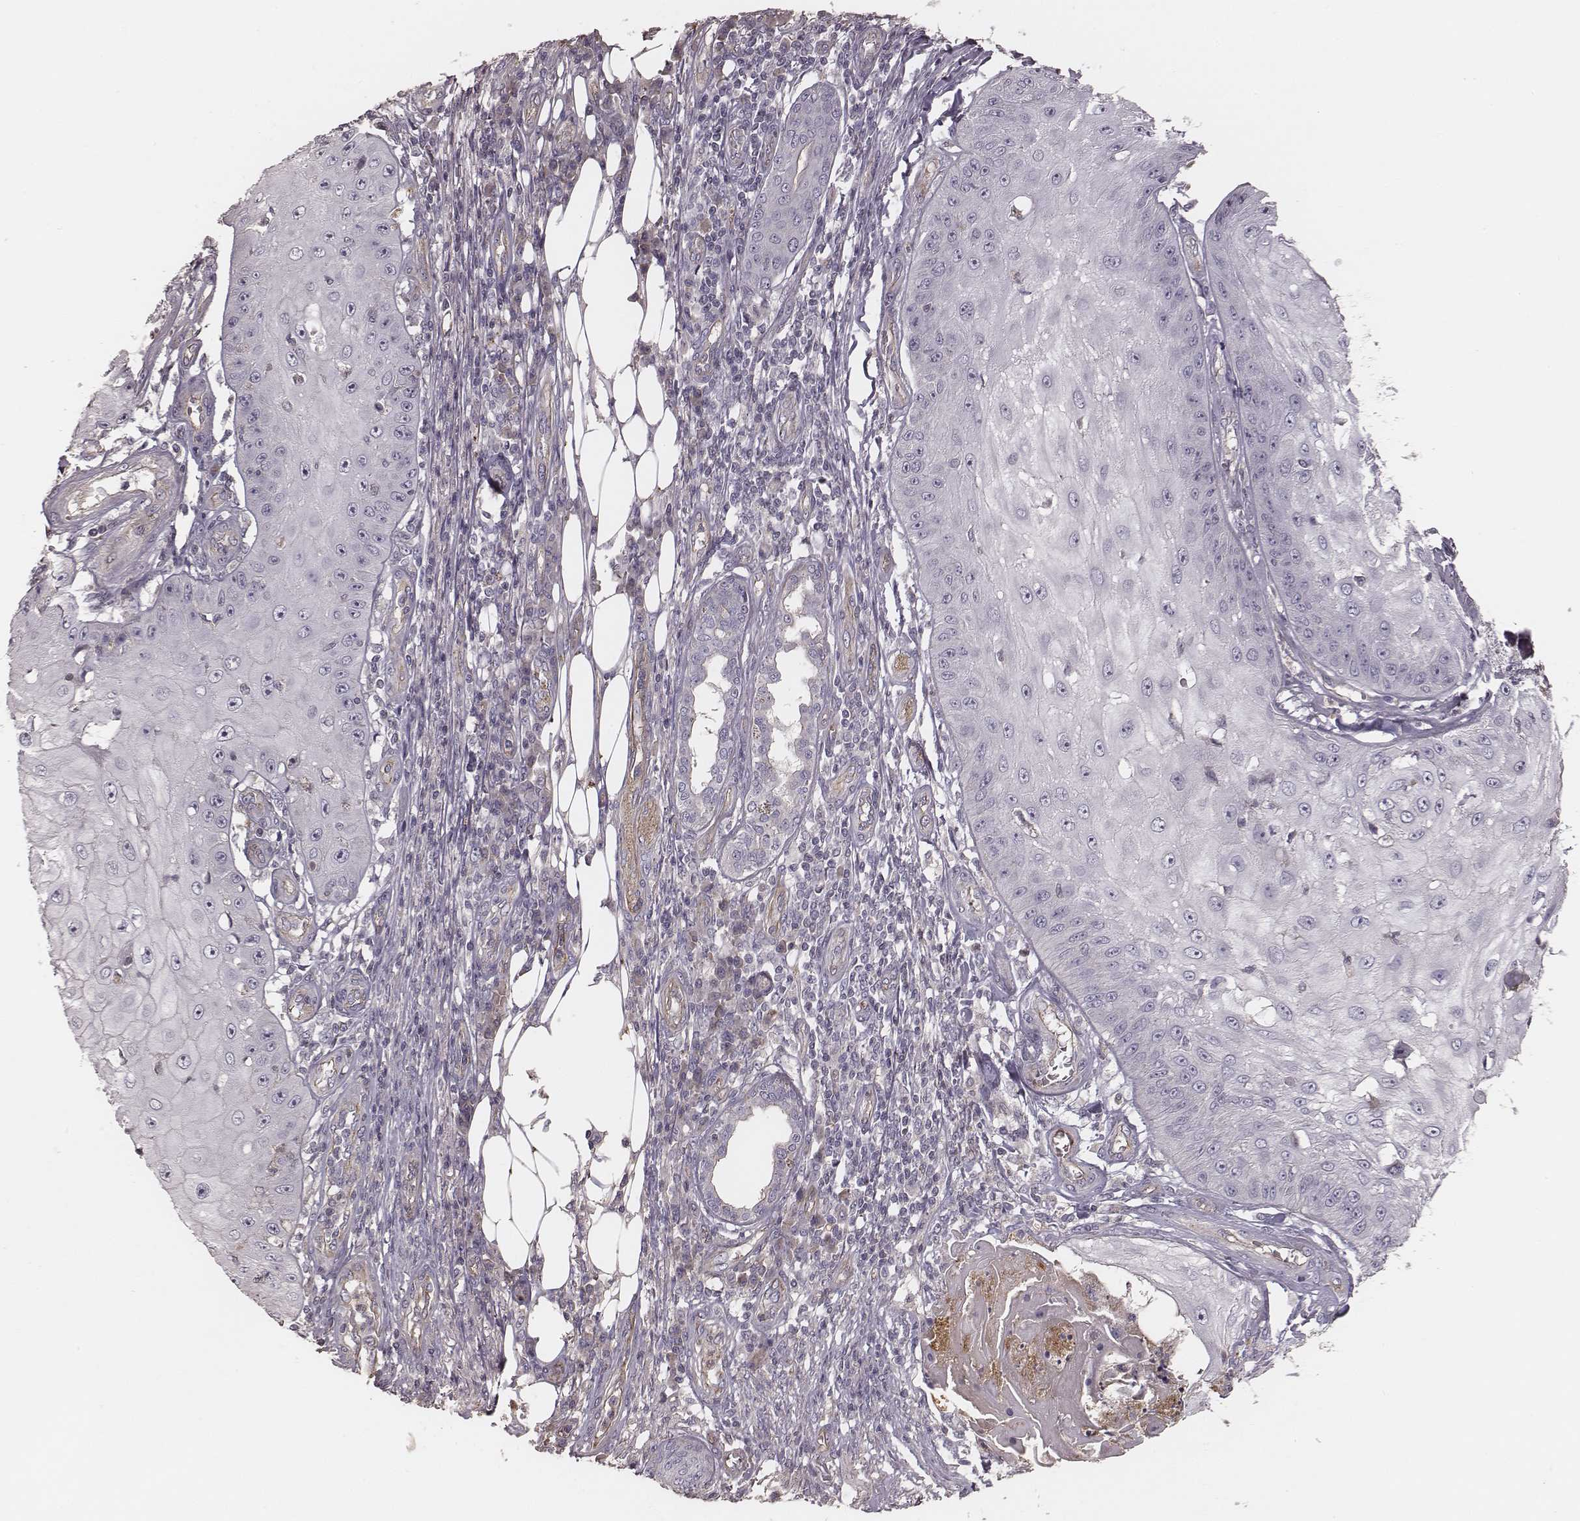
{"staining": {"intensity": "negative", "quantity": "none", "location": "none"}, "tissue": "skin cancer", "cell_type": "Tumor cells", "image_type": "cancer", "snomed": [{"axis": "morphology", "description": "Squamous cell carcinoma, NOS"}, {"axis": "topography", "description": "Skin"}], "caption": "An IHC photomicrograph of skin squamous cell carcinoma is shown. There is no staining in tumor cells of skin squamous cell carcinoma. (DAB IHC, high magnification).", "gene": "OTOGL", "patient": {"sex": "male", "age": 70}}